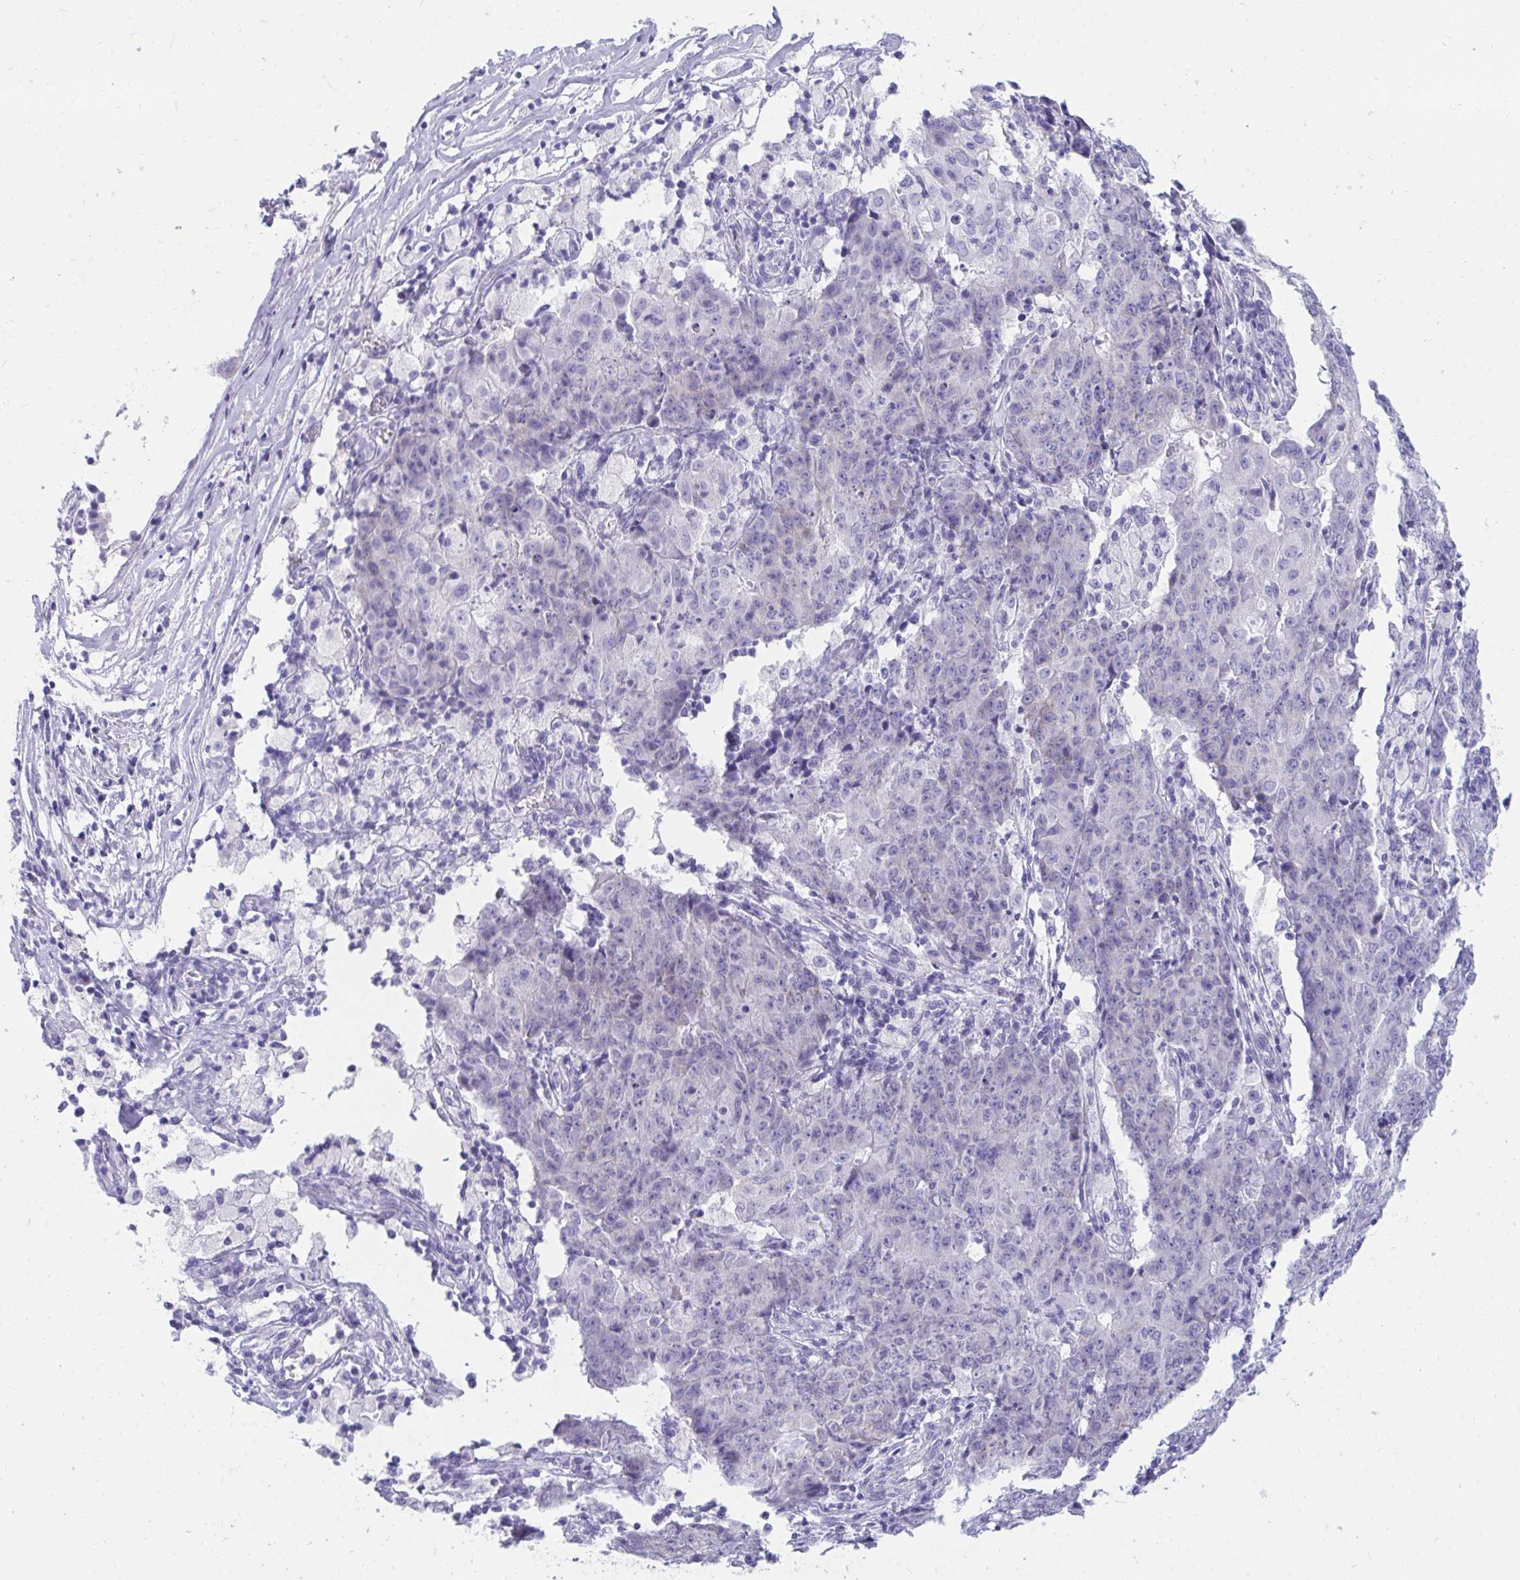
{"staining": {"intensity": "negative", "quantity": "none", "location": "none"}, "tissue": "ovarian cancer", "cell_type": "Tumor cells", "image_type": "cancer", "snomed": [{"axis": "morphology", "description": "Carcinoma, endometroid"}, {"axis": "topography", "description": "Ovary"}], "caption": "The immunohistochemistry photomicrograph has no significant staining in tumor cells of endometroid carcinoma (ovarian) tissue.", "gene": "SHISA8", "patient": {"sex": "female", "age": 42}}